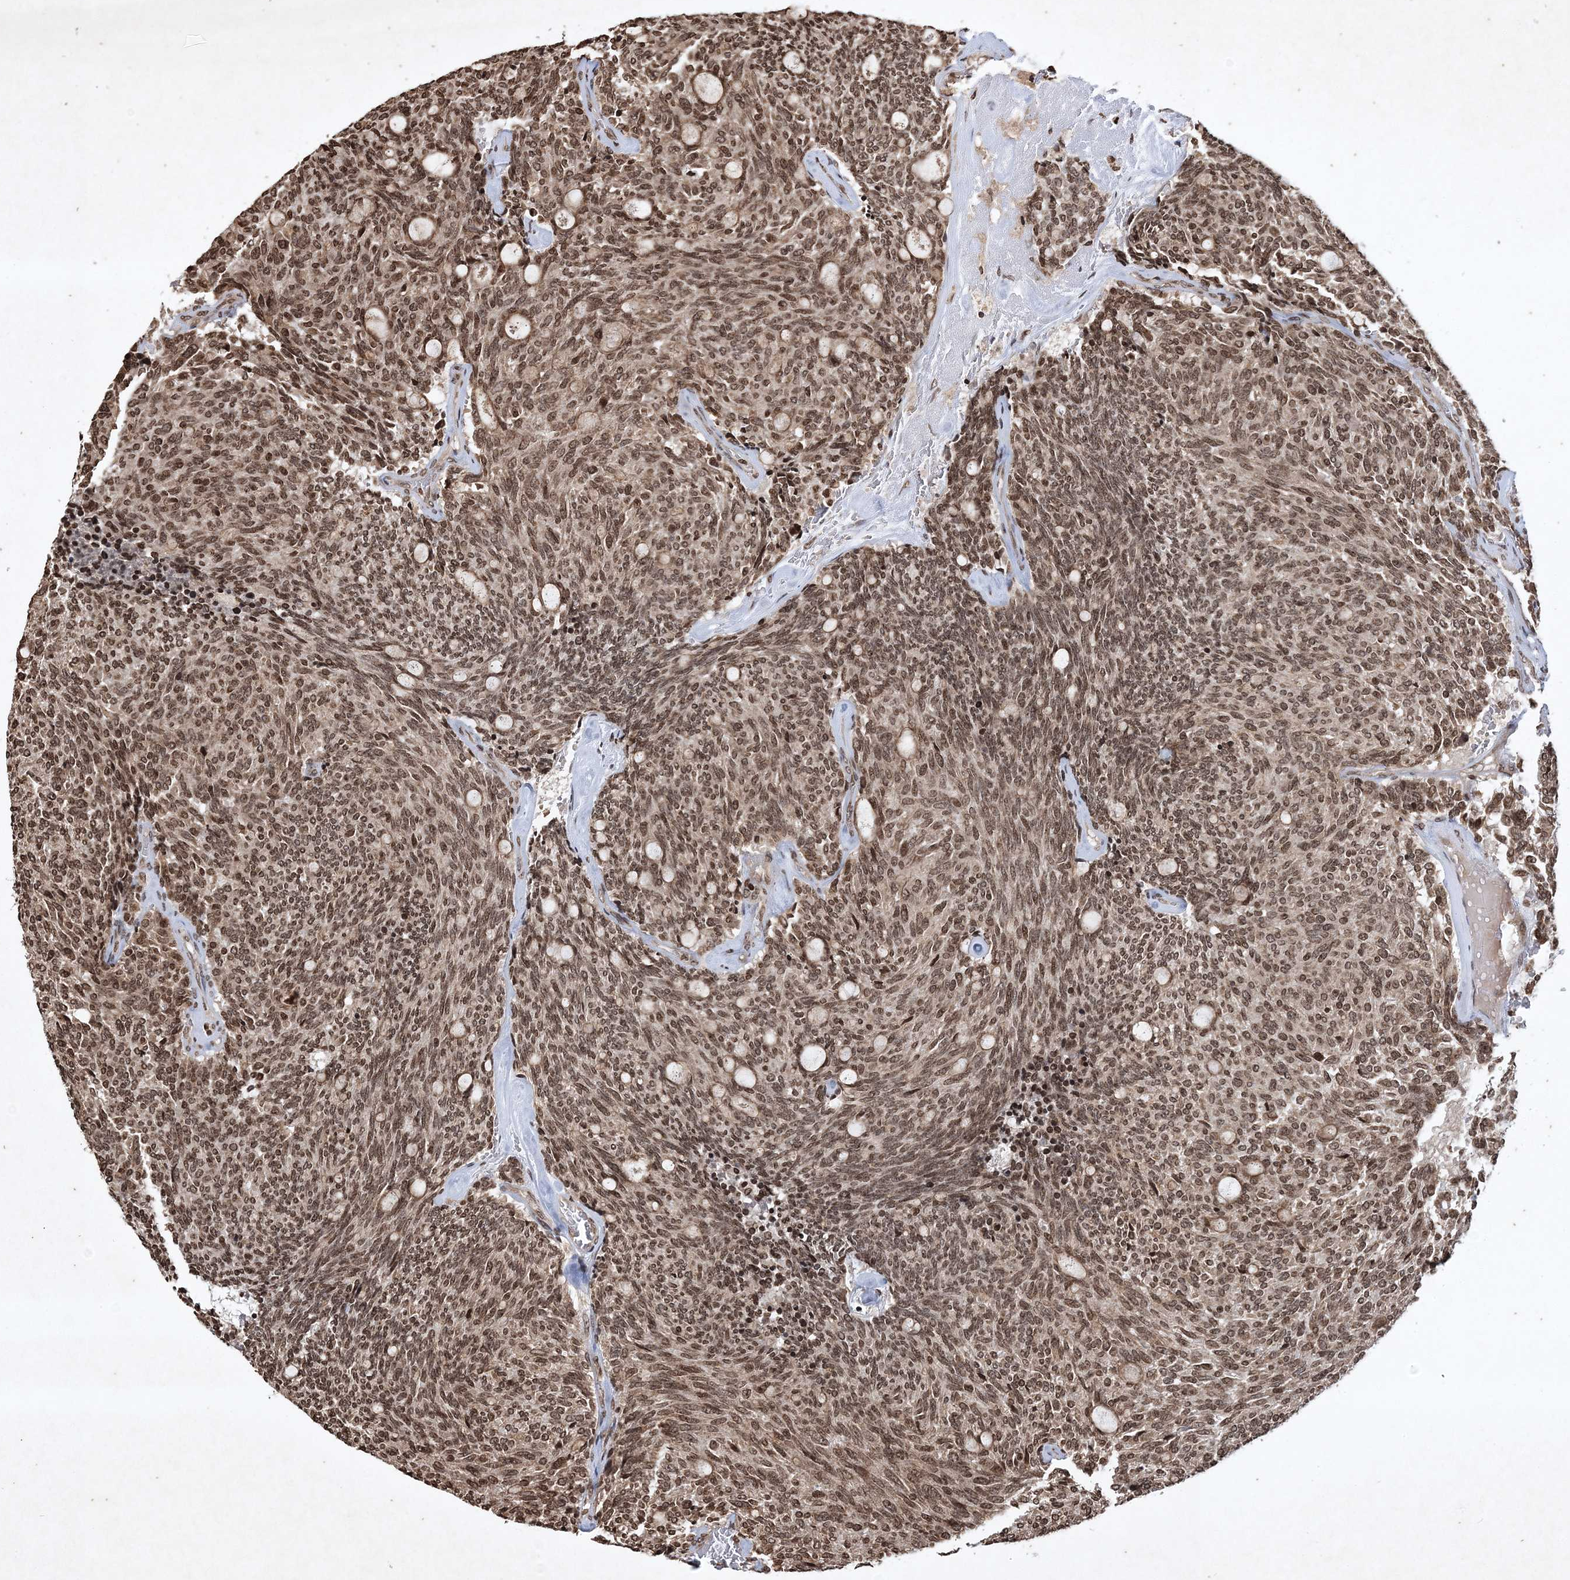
{"staining": {"intensity": "moderate", "quantity": ">75%", "location": "nuclear"}, "tissue": "carcinoid", "cell_type": "Tumor cells", "image_type": "cancer", "snomed": [{"axis": "morphology", "description": "Carcinoid, malignant, NOS"}, {"axis": "topography", "description": "Pancreas"}], "caption": "The immunohistochemical stain labels moderate nuclear staining in tumor cells of carcinoid tissue.", "gene": "NEDD9", "patient": {"sex": "female", "age": 54}}